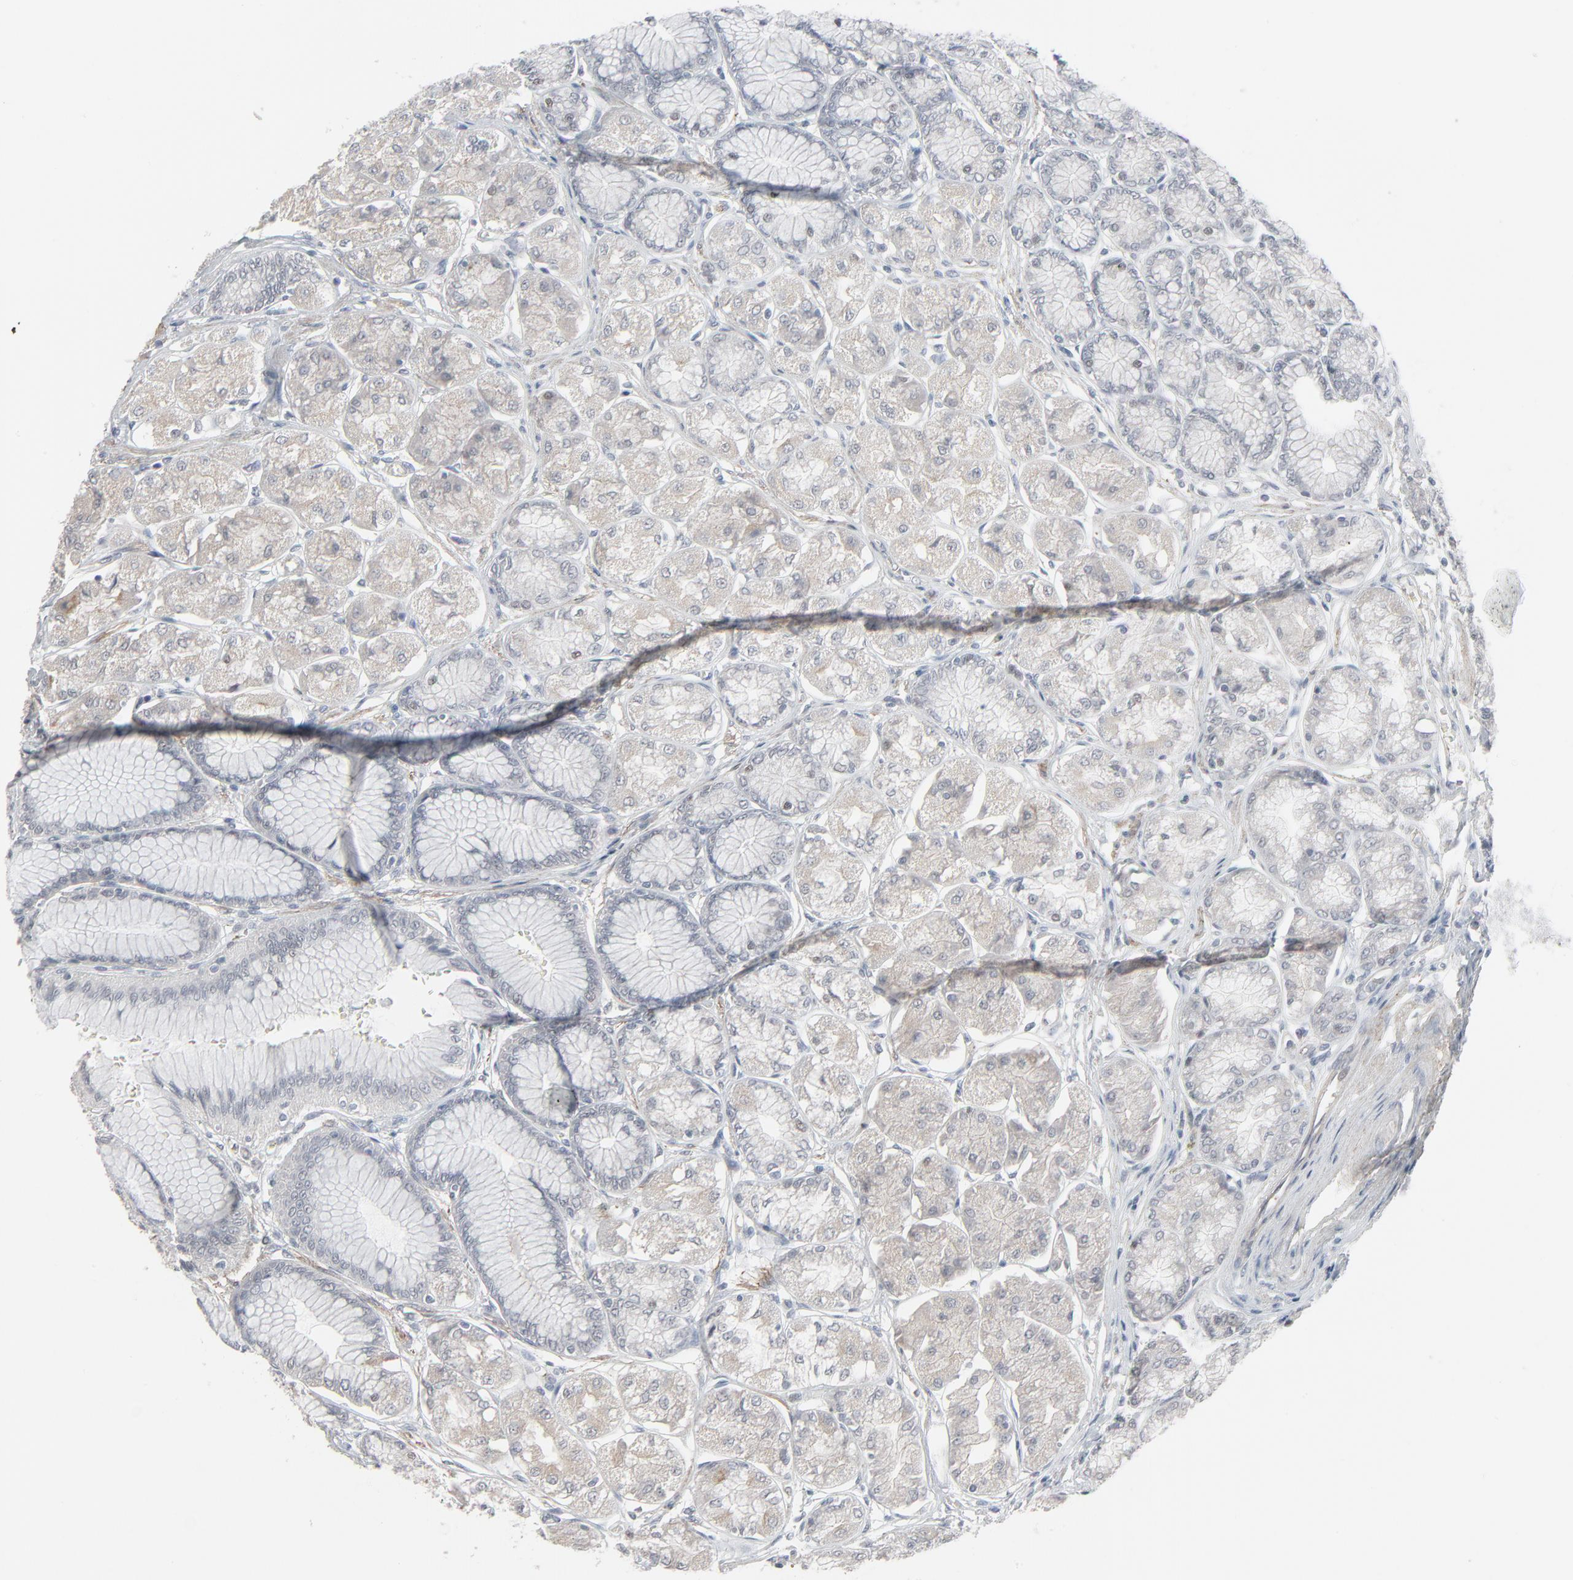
{"staining": {"intensity": "negative", "quantity": "none", "location": "none"}, "tissue": "stomach", "cell_type": "Glandular cells", "image_type": "normal", "snomed": [{"axis": "morphology", "description": "Normal tissue, NOS"}, {"axis": "morphology", "description": "Adenocarcinoma, NOS"}, {"axis": "topography", "description": "Stomach"}, {"axis": "topography", "description": "Stomach, lower"}], "caption": "Human stomach stained for a protein using immunohistochemistry shows no positivity in glandular cells.", "gene": "NEUROD1", "patient": {"sex": "female", "age": 65}}